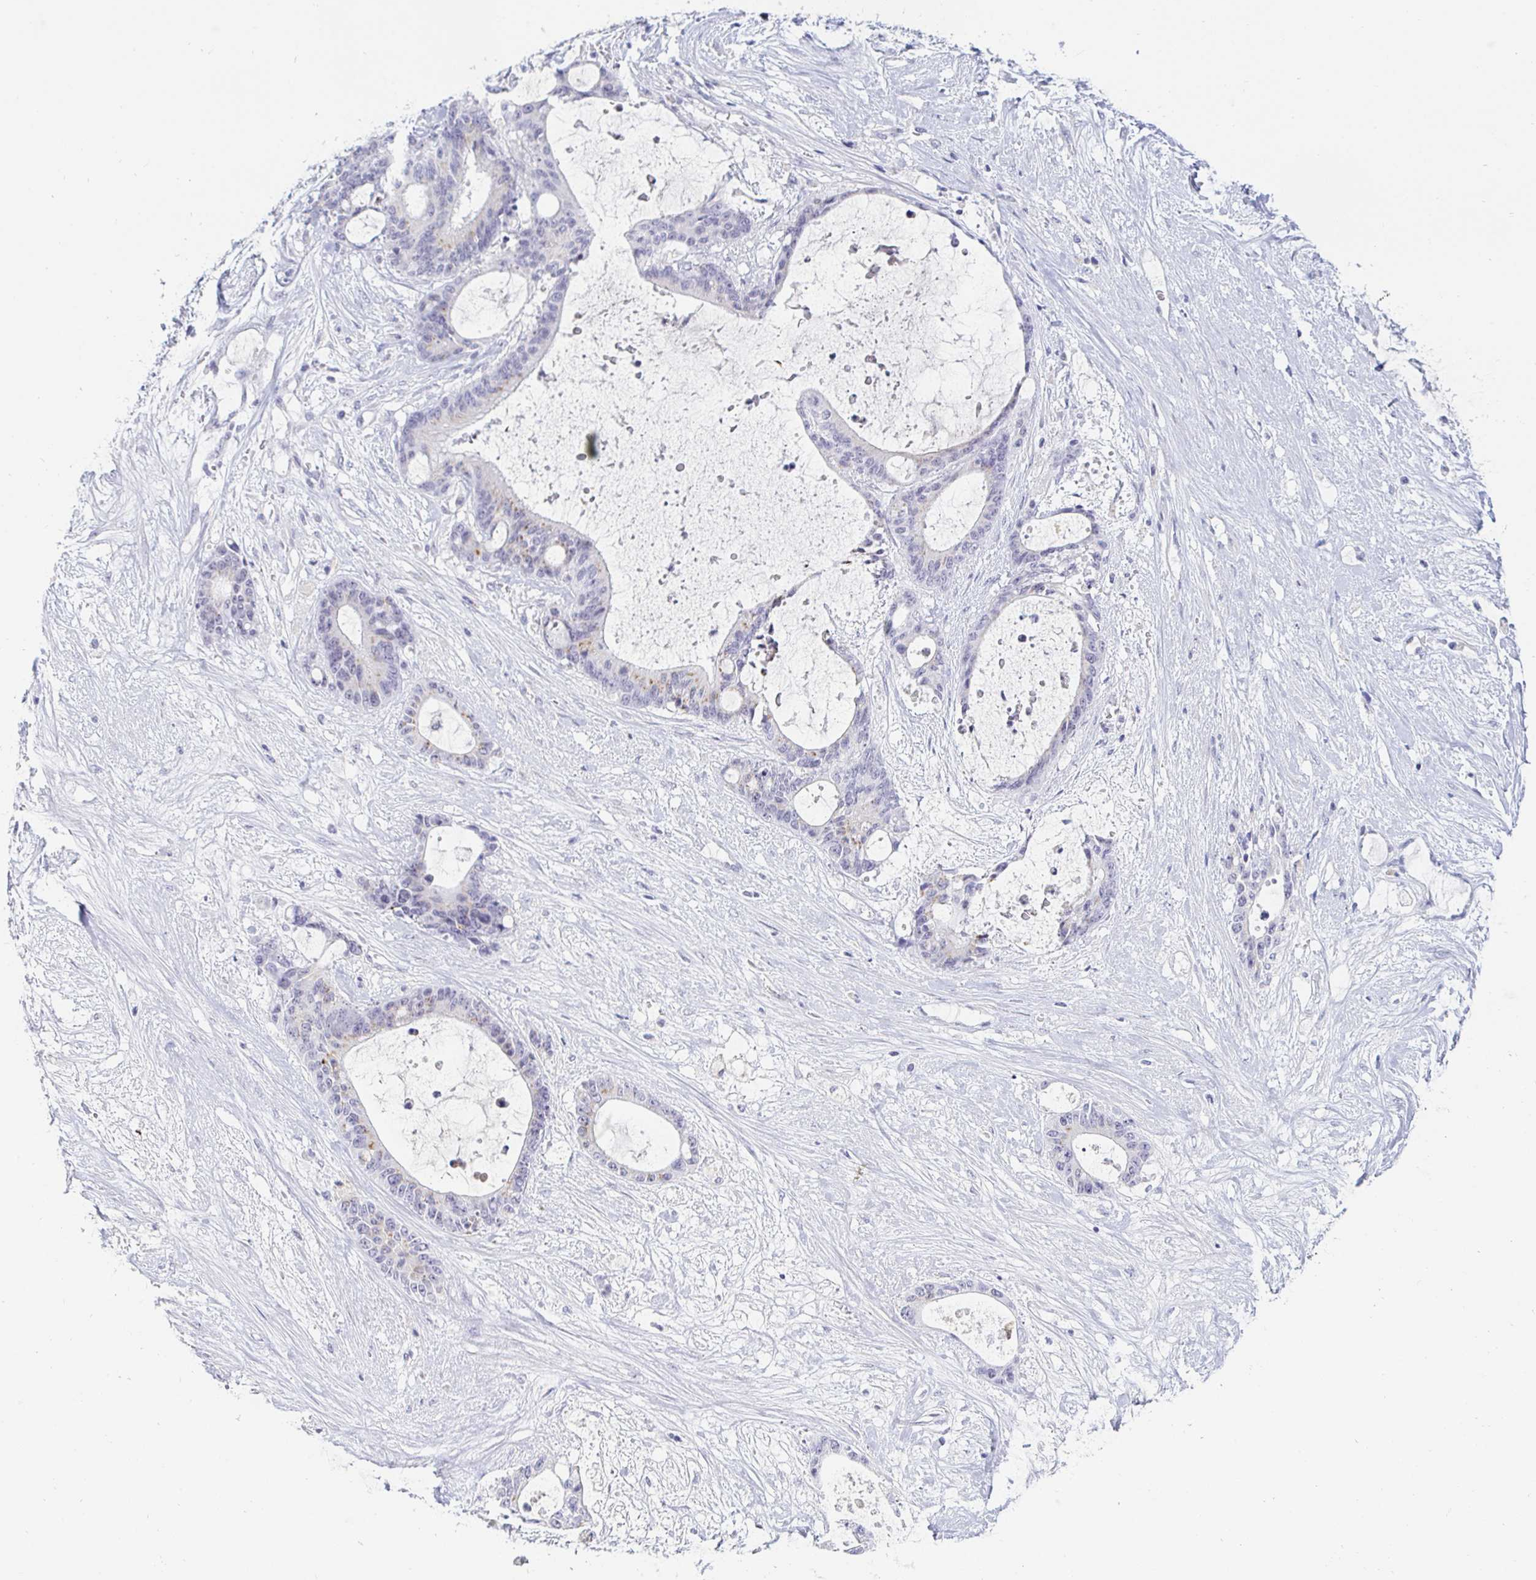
{"staining": {"intensity": "negative", "quantity": "none", "location": "none"}, "tissue": "liver cancer", "cell_type": "Tumor cells", "image_type": "cancer", "snomed": [{"axis": "morphology", "description": "Normal tissue, NOS"}, {"axis": "morphology", "description": "Cholangiocarcinoma"}, {"axis": "topography", "description": "Liver"}, {"axis": "topography", "description": "Peripheral nerve tissue"}], "caption": "An IHC micrograph of cholangiocarcinoma (liver) is shown. There is no staining in tumor cells of cholangiocarcinoma (liver).", "gene": "OR51D1", "patient": {"sex": "female", "age": 73}}